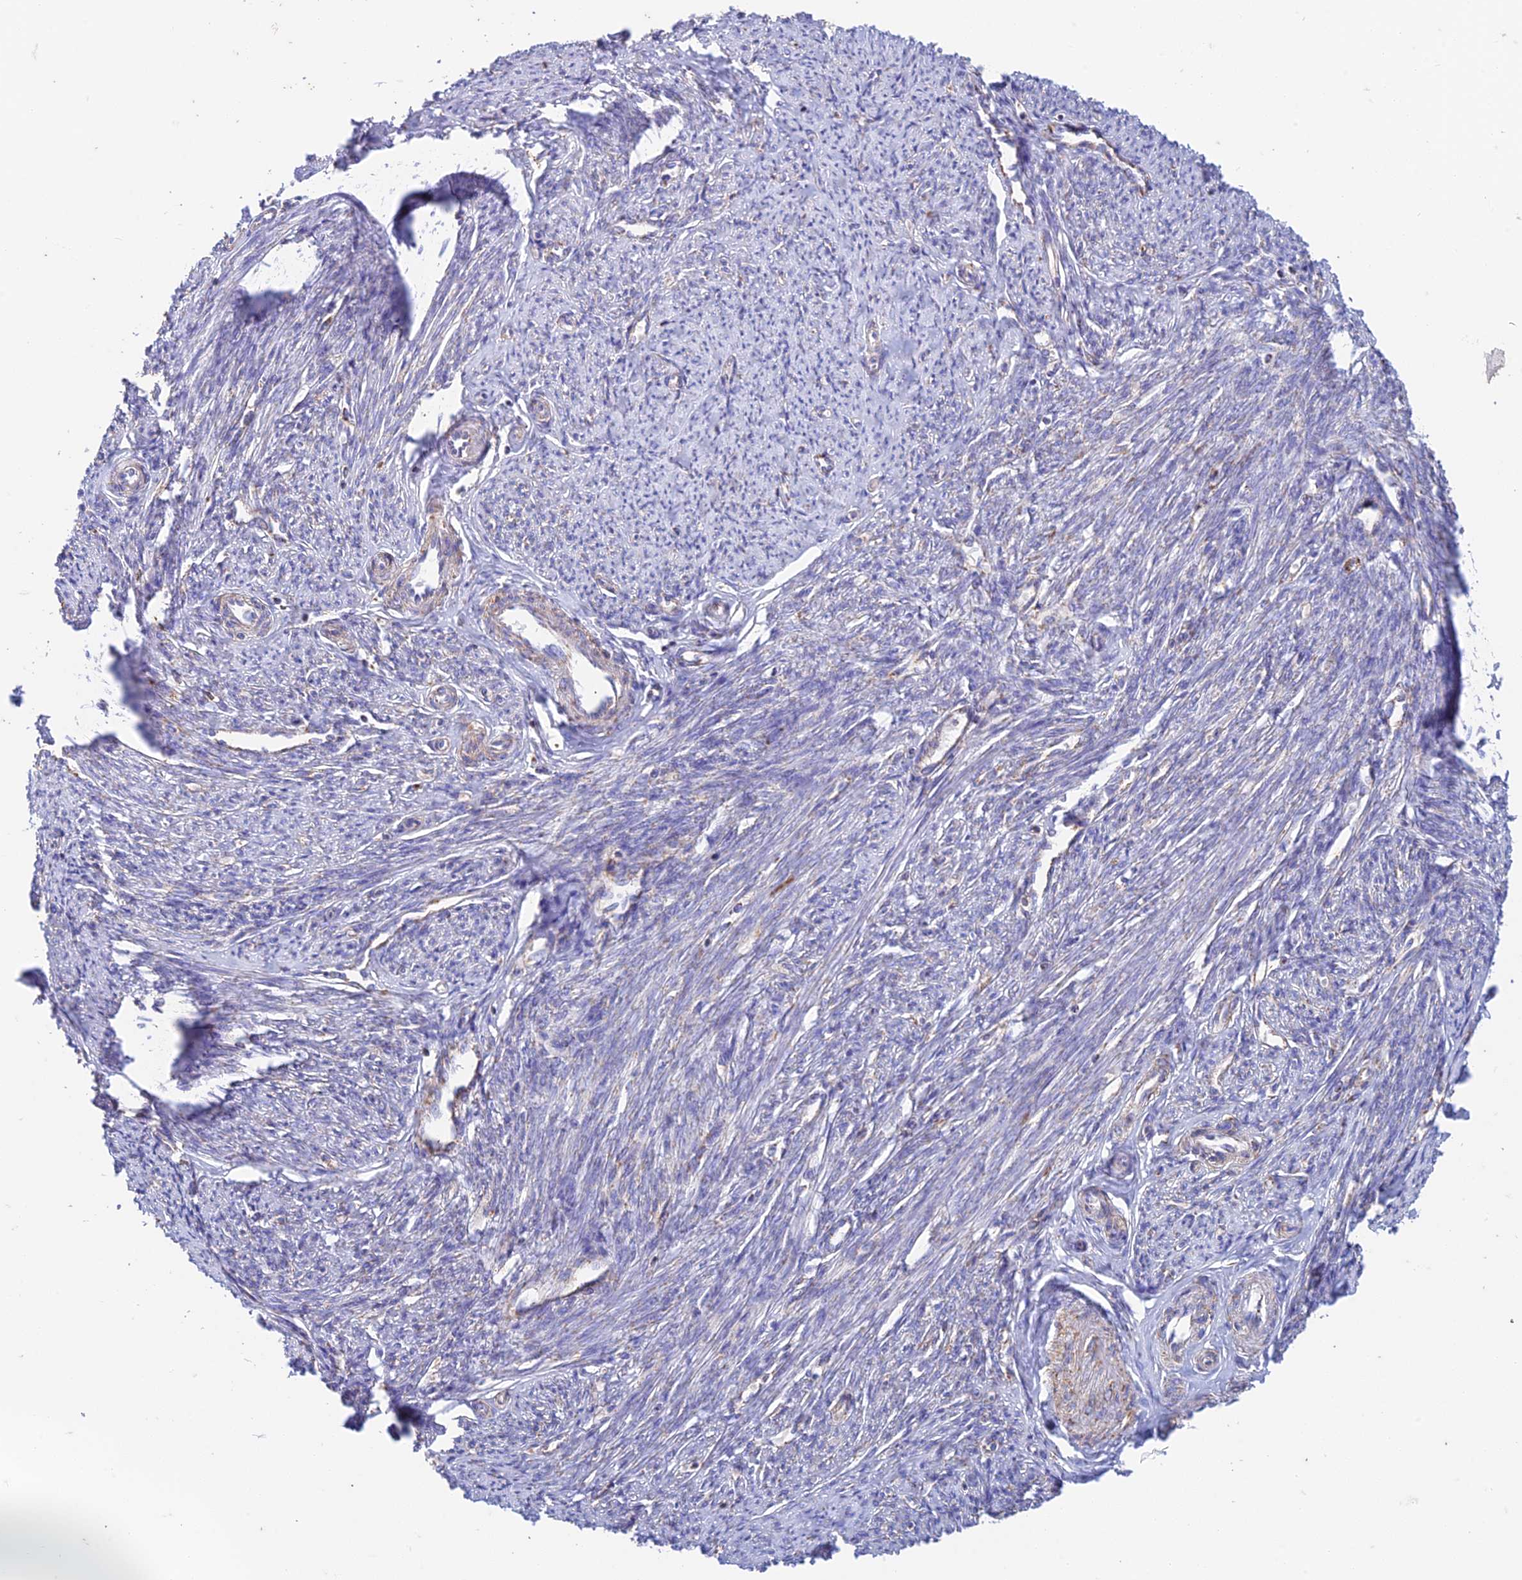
{"staining": {"intensity": "negative", "quantity": "none", "location": "none"}, "tissue": "smooth muscle", "cell_type": "Smooth muscle cells", "image_type": "normal", "snomed": [{"axis": "morphology", "description": "Normal tissue, NOS"}, {"axis": "topography", "description": "Smooth muscle"}, {"axis": "topography", "description": "Uterus"}], "caption": "Smooth muscle stained for a protein using IHC exhibits no expression smooth muscle cells.", "gene": "ZNF181", "patient": {"sex": "female", "age": 59}}